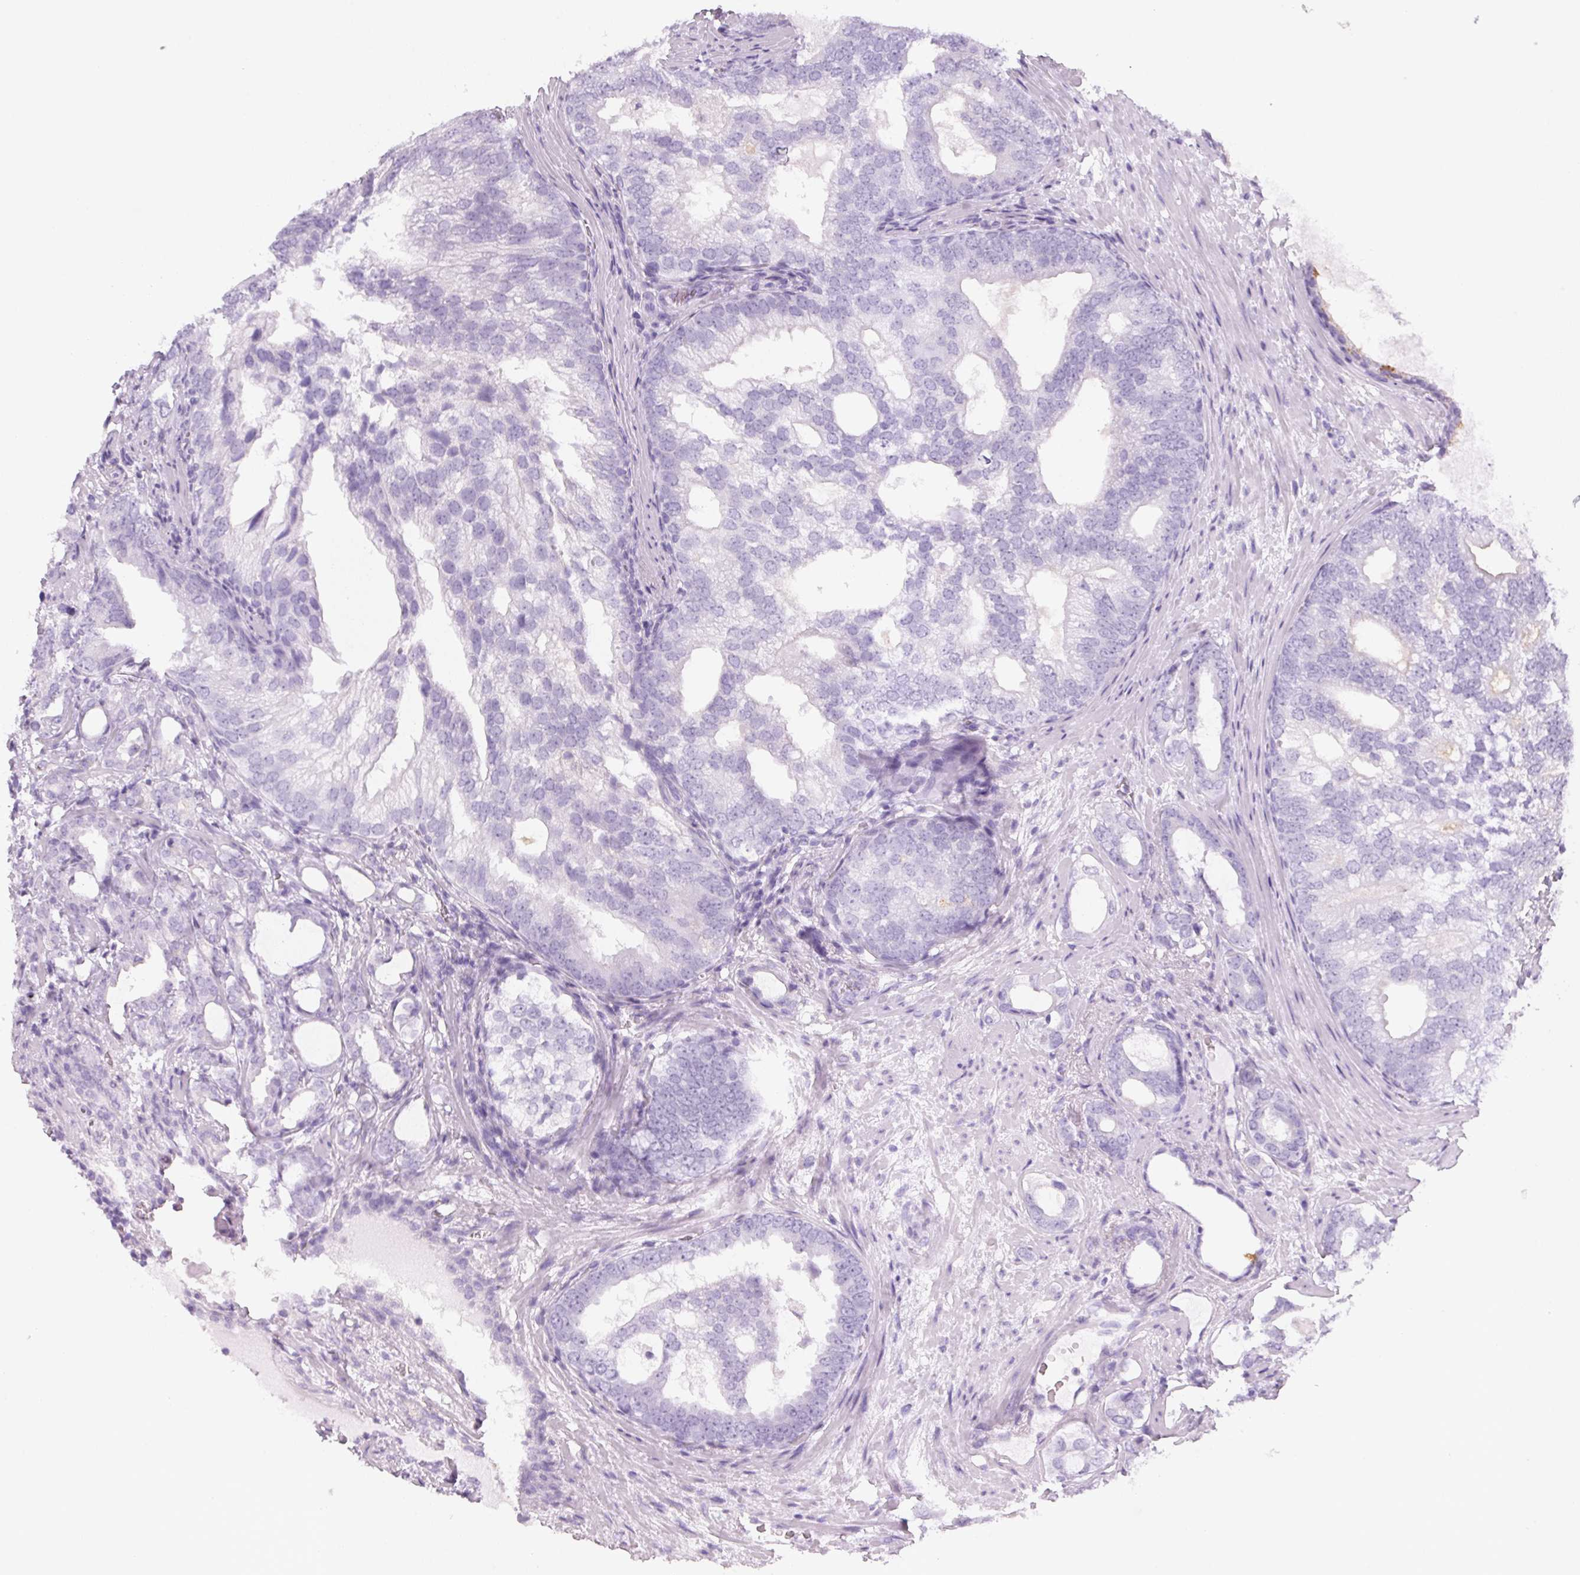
{"staining": {"intensity": "negative", "quantity": "none", "location": "none"}, "tissue": "prostate cancer", "cell_type": "Tumor cells", "image_type": "cancer", "snomed": [{"axis": "morphology", "description": "Adenocarcinoma, High grade"}, {"axis": "topography", "description": "Prostate"}], "caption": "IHC histopathology image of prostate cancer (high-grade adenocarcinoma) stained for a protein (brown), which displays no staining in tumor cells.", "gene": "ADAM20", "patient": {"sex": "male", "age": 75}}